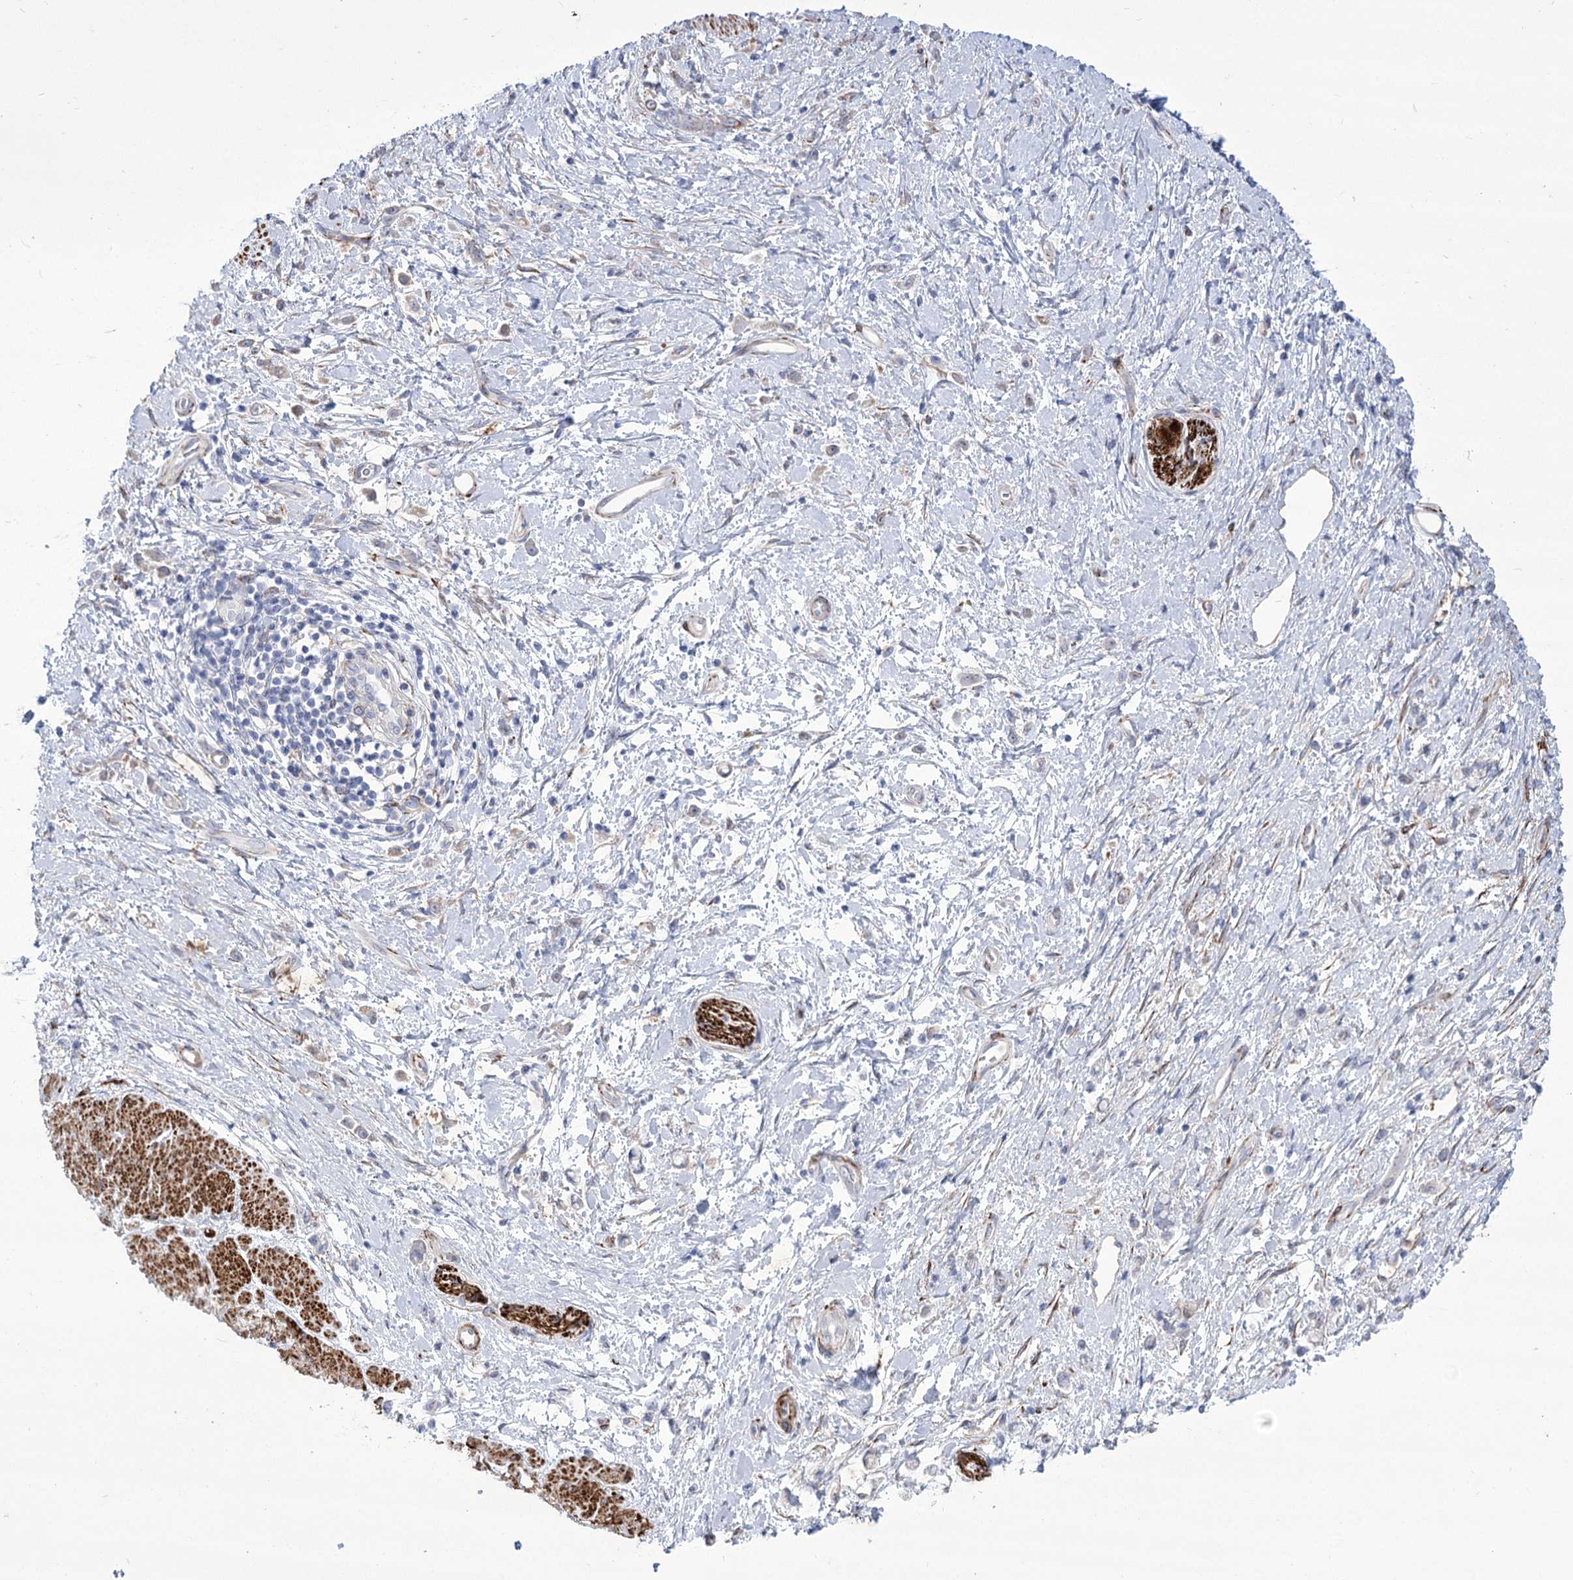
{"staining": {"intensity": "negative", "quantity": "none", "location": "none"}, "tissue": "stomach cancer", "cell_type": "Tumor cells", "image_type": "cancer", "snomed": [{"axis": "morphology", "description": "Adenocarcinoma, NOS"}, {"axis": "topography", "description": "Stomach"}], "caption": "Photomicrograph shows no significant protein positivity in tumor cells of stomach cancer (adenocarcinoma).", "gene": "ANGPTL3", "patient": {"sex": "female", "age": 60}}